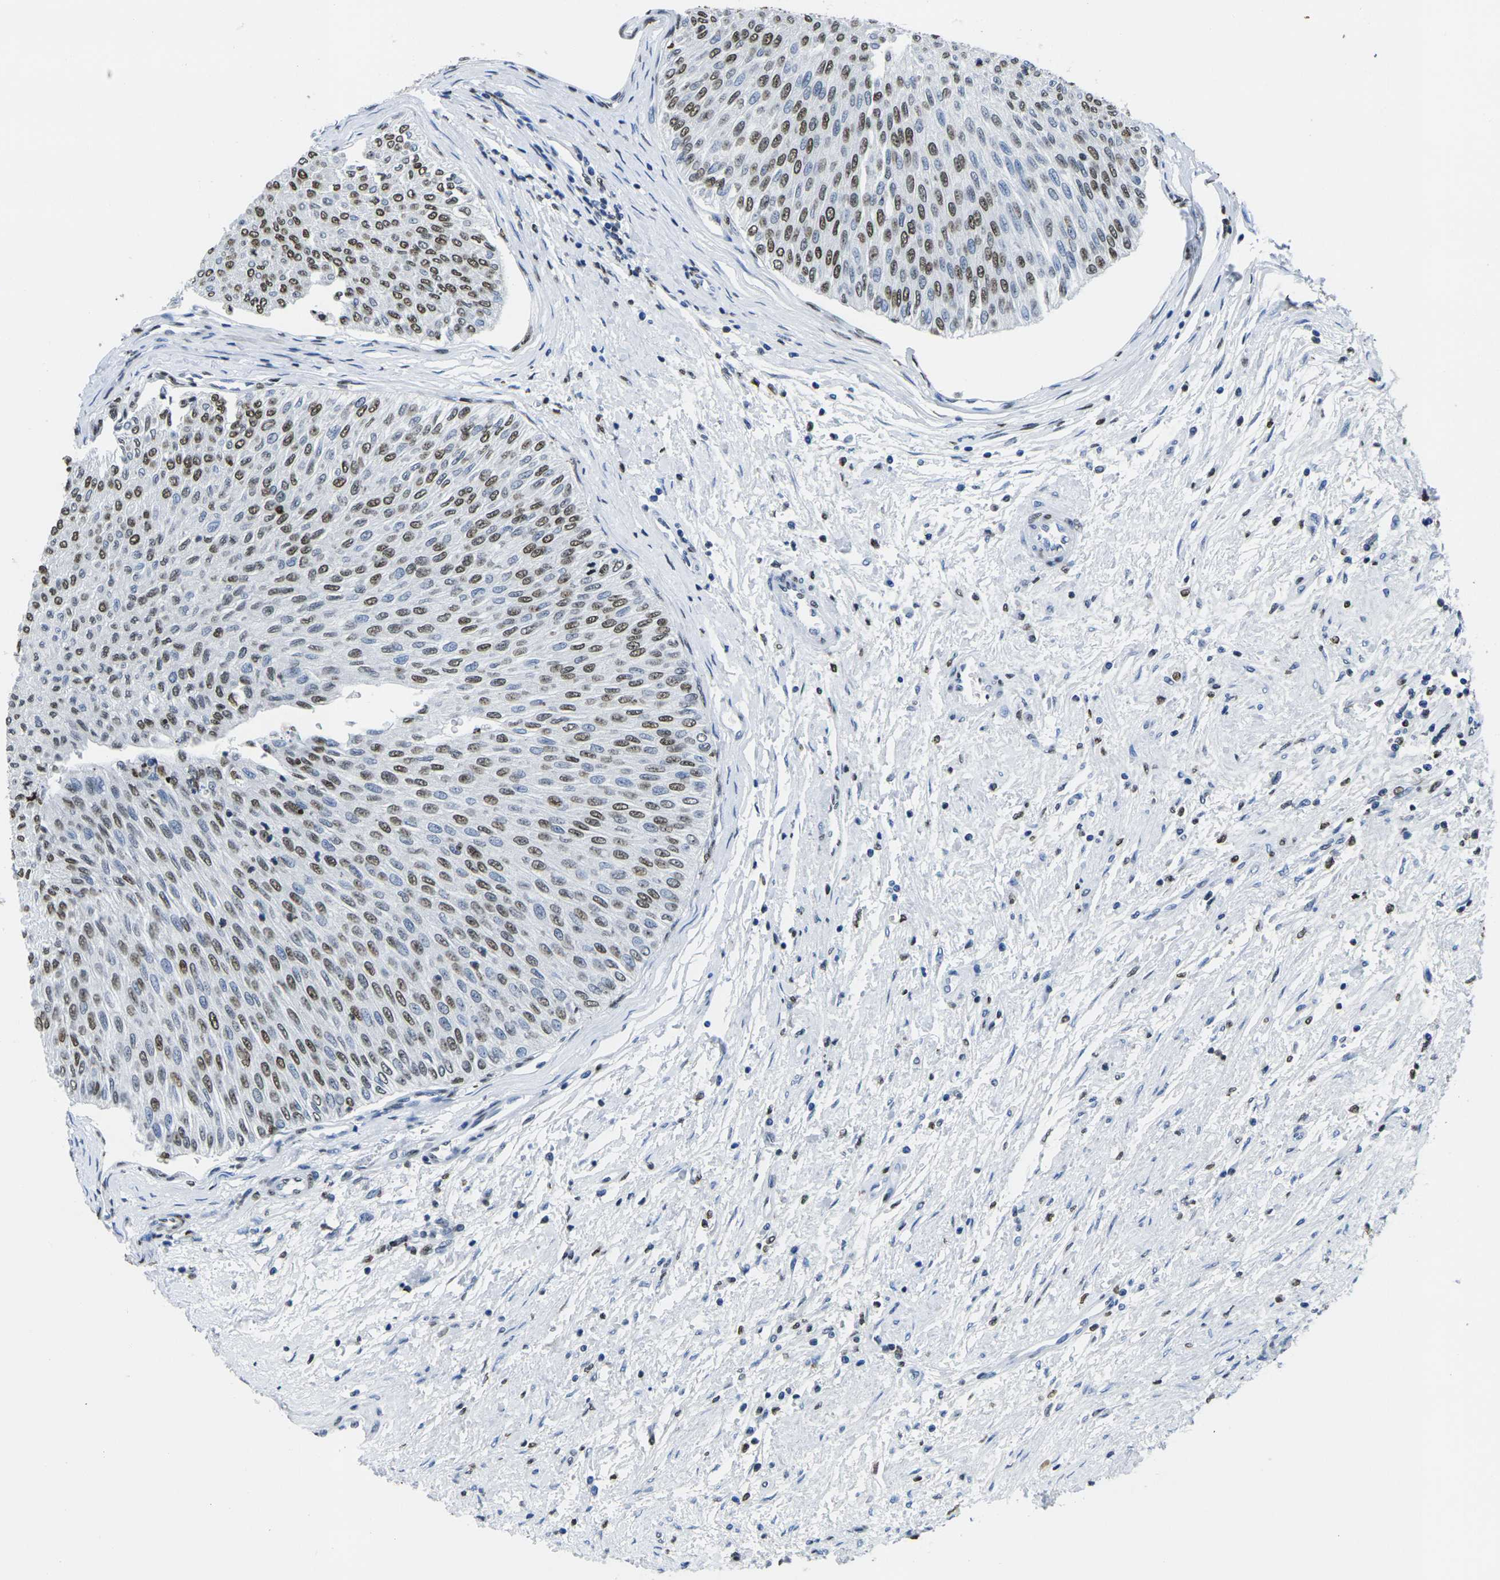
{"staining": {"intensity": "strong", "quantity": "25%-75%", "location": "nuclear"}, "tissue": "urothelial cancer", "cell_type": "Tumor cells", "image_type": "cancer", "snomed": [{"axis": "morphology", "description": "Urothelial carcinoma, Low grade"}, {"axis": "topography", "description": "Urinary bladder"}], "caption": "An image of human low-grade urothelial carcinoma stained for a protein shows strong nuclear brown staining in tumor cells.", "gene": "DRAXIN", "patient": {"sex": "male", "age": 78}}